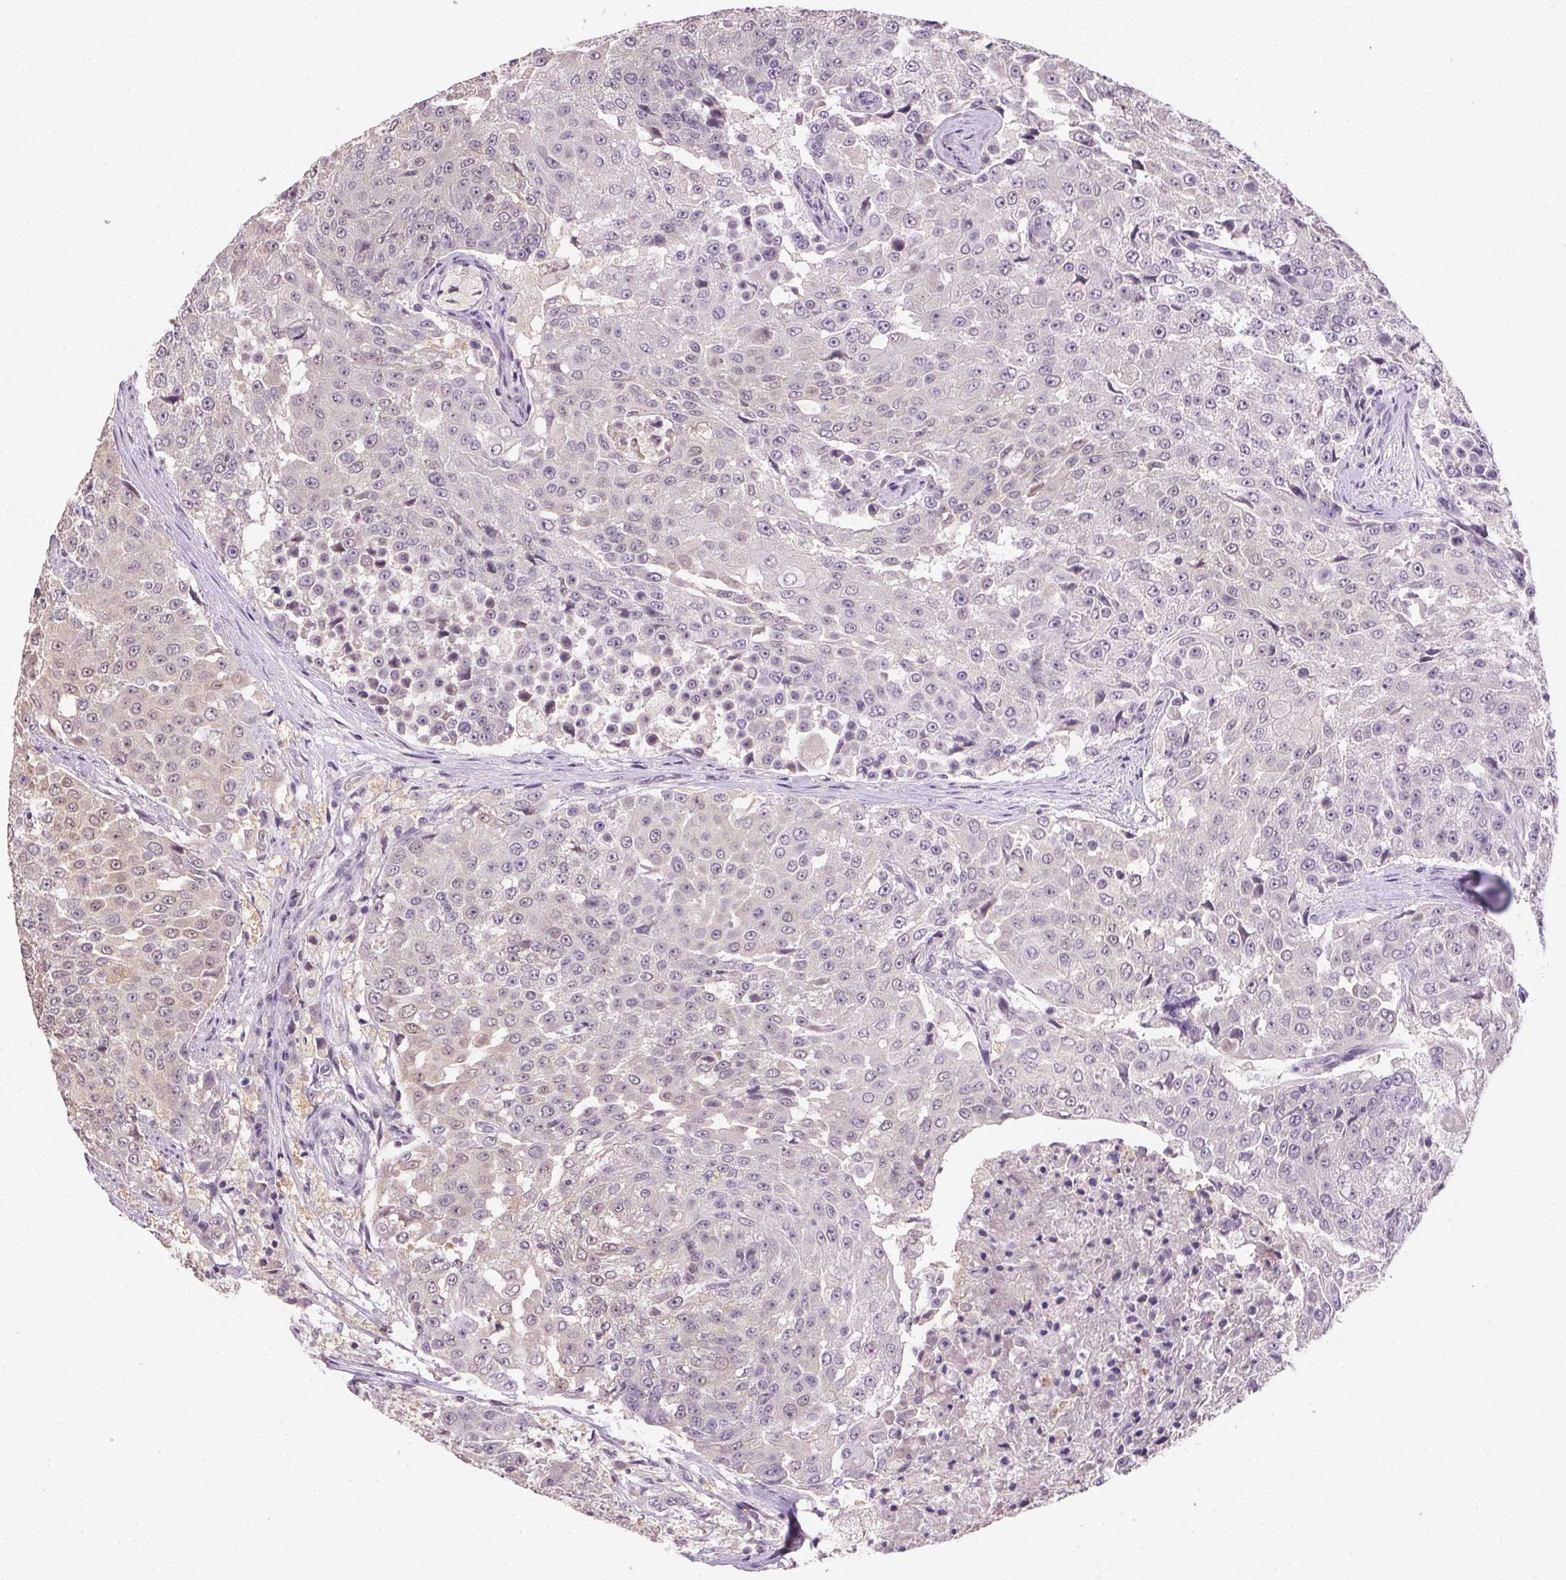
{"staining": {"intensity": "negative", "quantity": "none", "location": "none"}, "tissue": "urothelial cancer", "cell_type": "Tumor cells", "image_type": "cancer", "snomed": [{"axis": "morphology", "description": "Urothelial carcinoma, High grade"}, {"axis": "topography", "description": "Urinary bladder"}], "caption": "This is a histopathology image of immunohistochemistry (IHC) staining of urothelial cancer, which shows no staining in tumor cells.", "gene": "ALDH8A1", "patient": {"sex": "female", "age": 63}}